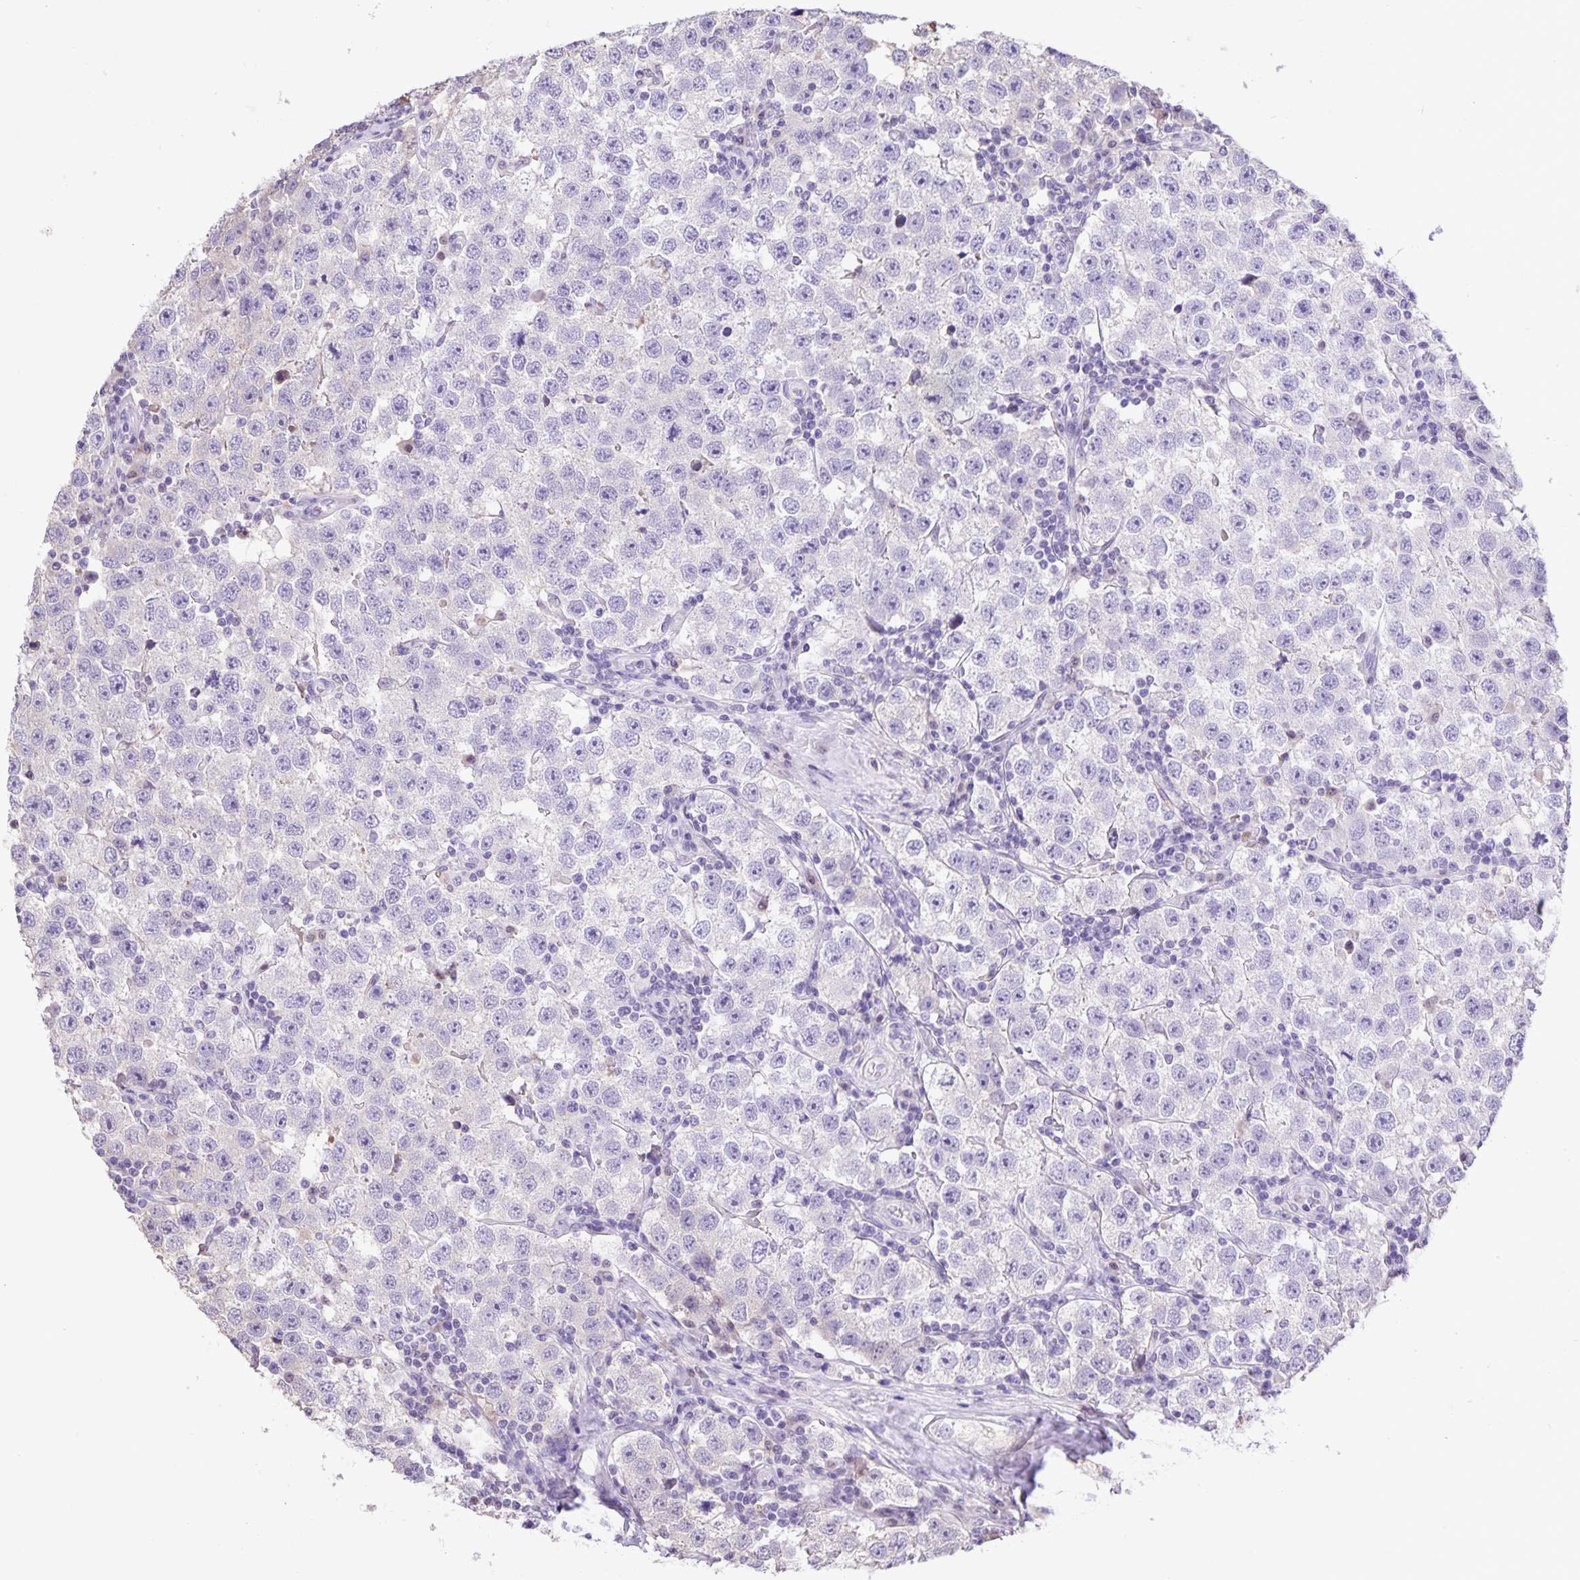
{"staining": {"intensity": "negative", "quantity": "none", "location": "none"}, "tissue": "testis cancer", "cell_type": "Tumor cells", "image_type": "cancer", "snomed": [{"axis": "morphology", "description": "Seminoma, NOS"}, {"axis": "topography", "description": "Testis"}], "caption": "The histopathology image displays no staining of tumor cells in testis cancer (seminoma). (DAB immunohistochemistry visualized using brightfield microscopy, high magnification).", "gene": "ONECUT2", "patient": {"sex": "male", "age": 34}}